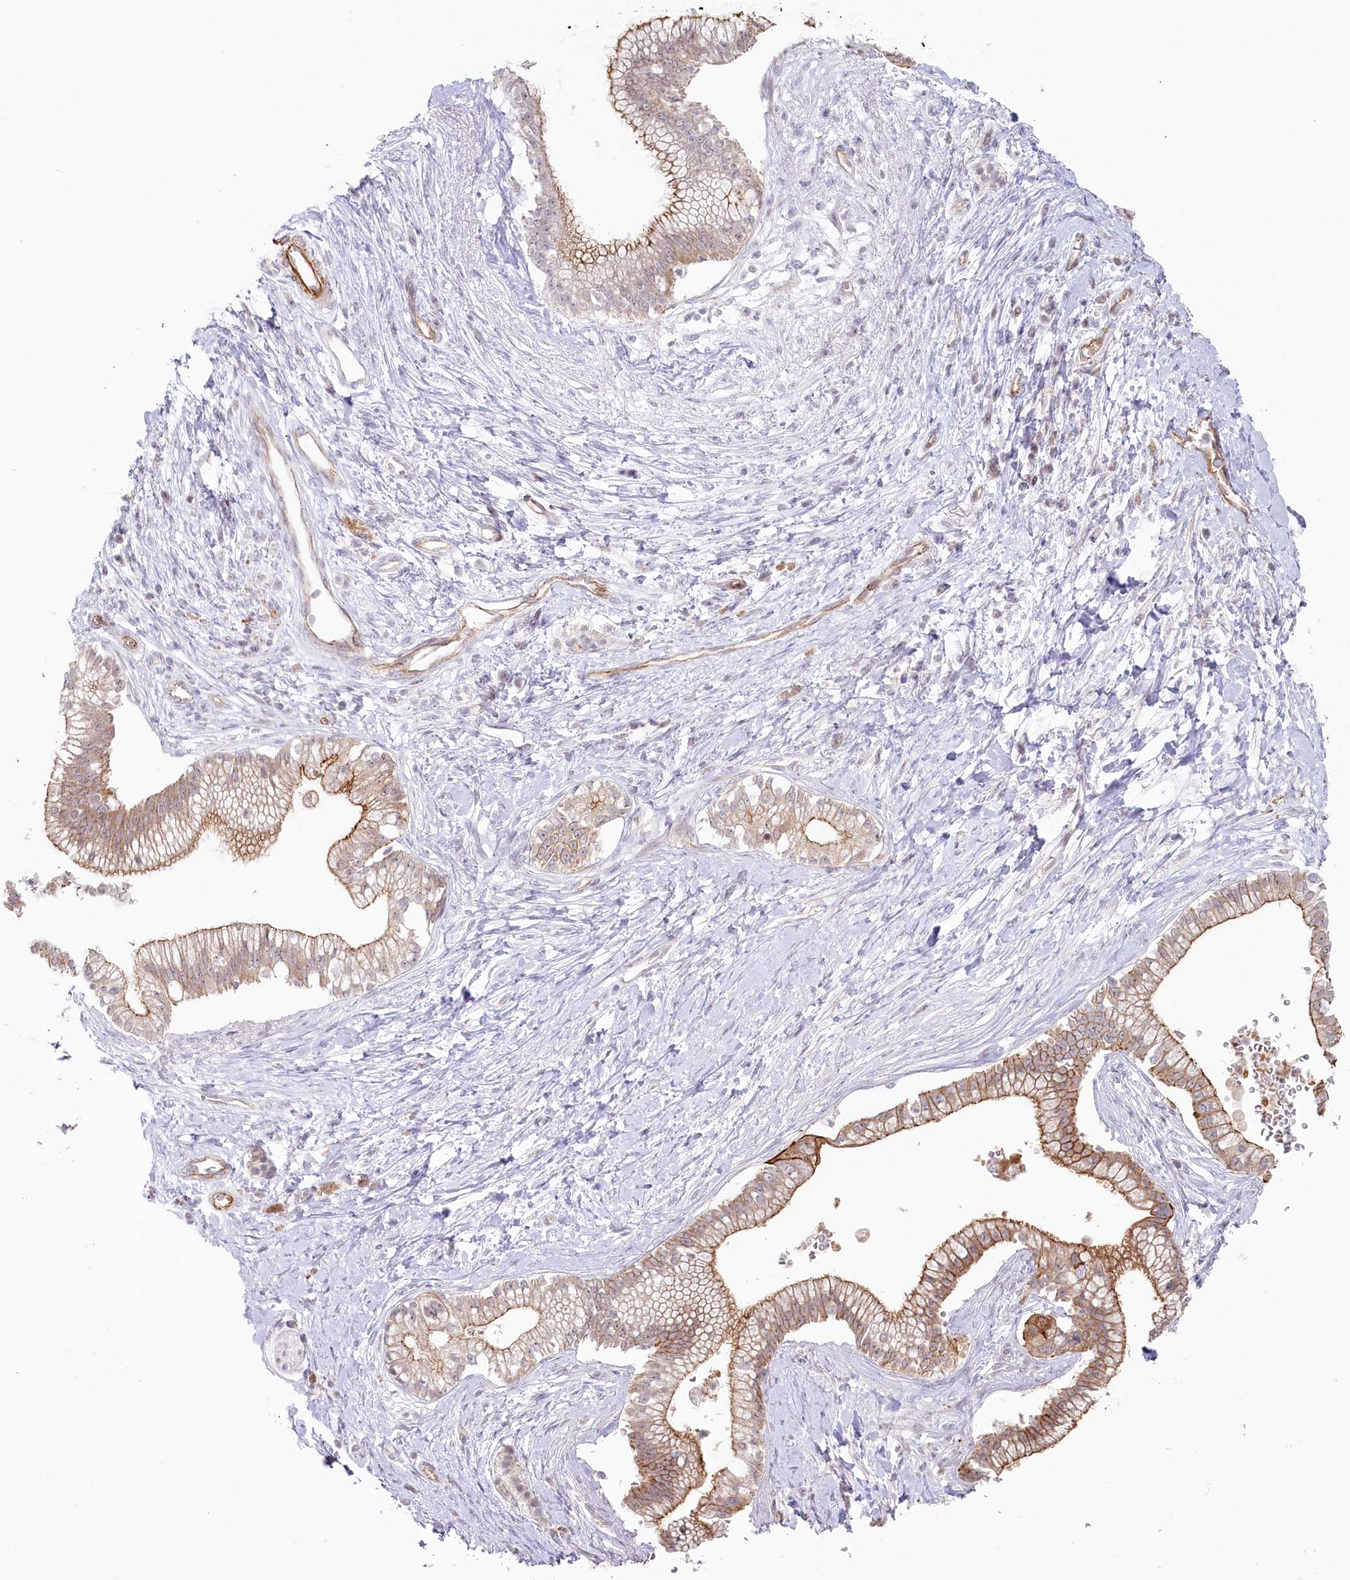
{"staining": {"intensity": "strong", "quantity": "25%-75%", "location": "cytoplasmic/membranous"}, "tissue": "pancreatic cancer", "cell_type": "Tumor cells", "image_type": "cancer", "snomed": [{"axis": "morphology", "description": "Adenocarcinoma, NOS"}, {"axis": "topography", "description": "Pancreas"}], "caption": "The immunohistochemical stain shows strong cytoplasmic/membranous staining in tumor cells of pancreatic adenocarcinoma tissue.", "gene": "ABHD8", "patient": {"sex": "male", "age": 68}}